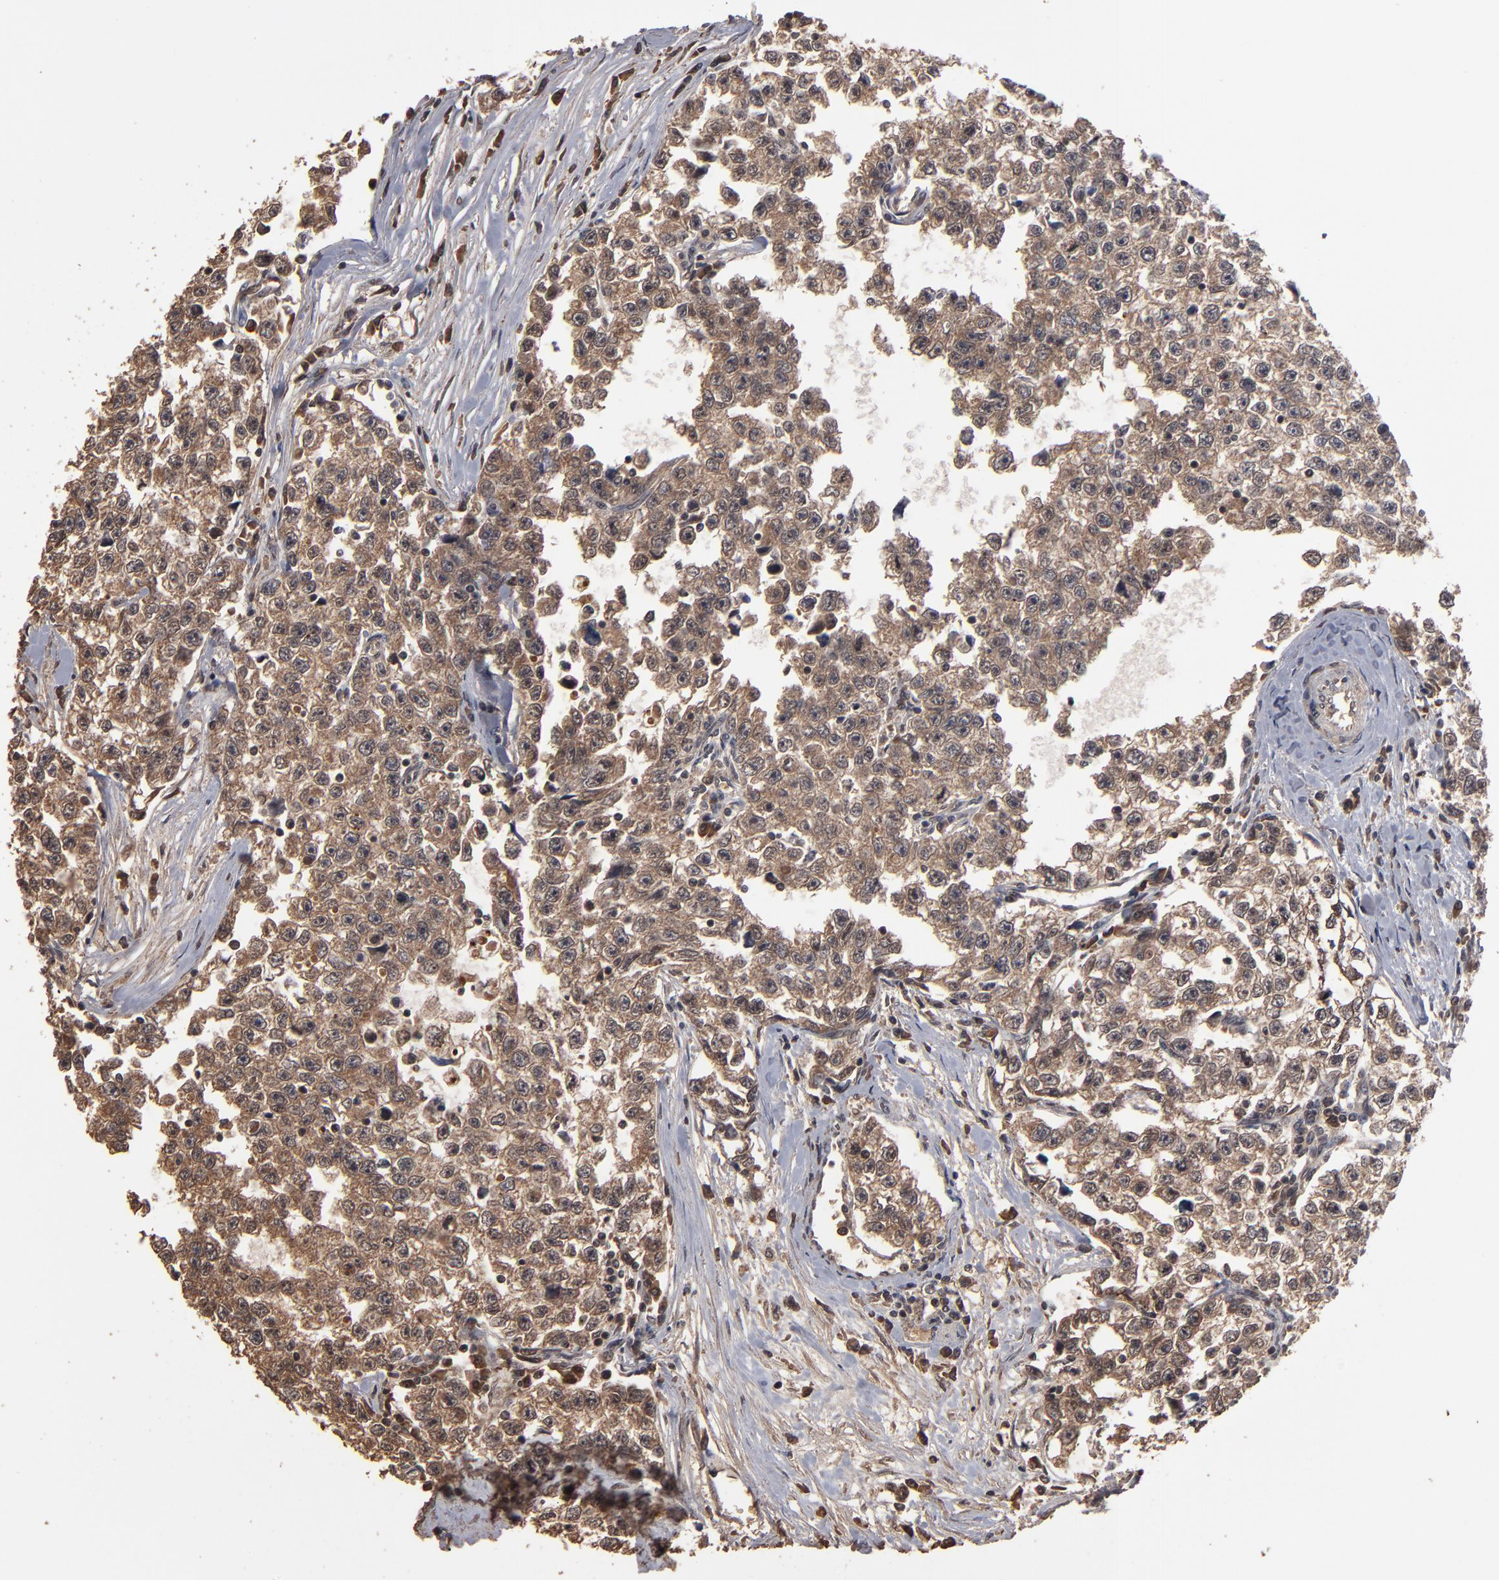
{"staining": {"intensity": "moderate", "quantity": ">75%", "location": "cytoplasmic/membranous,nuclear"}, "tissue": "testis cancer", "cell_type": "Tumor cells", "image_type": "cancer", "snomed": [{"axis": "morphology", "description": "Seminoma, NOS"}, {"axis": "morphology", "description": "Carcinoma, Embryonal, NOS"}, {"axis": "topography", "description": "Testis"}], "caption": "Immunohistochemistry staining of seminoma (testis), which exhibits medium levels of moderate cytoplasmic/membranous and nuclear staining in about >75% of tumor cells indicating moderate cytoplasmic/membranous and nuclear protein expression. The staining was performed using DAB (brown) for protein detection and nuclei were counterstained in hematoxylin (blue).", "gene": "NXF2B", "patient": {"sex": "male", "age": 30}}